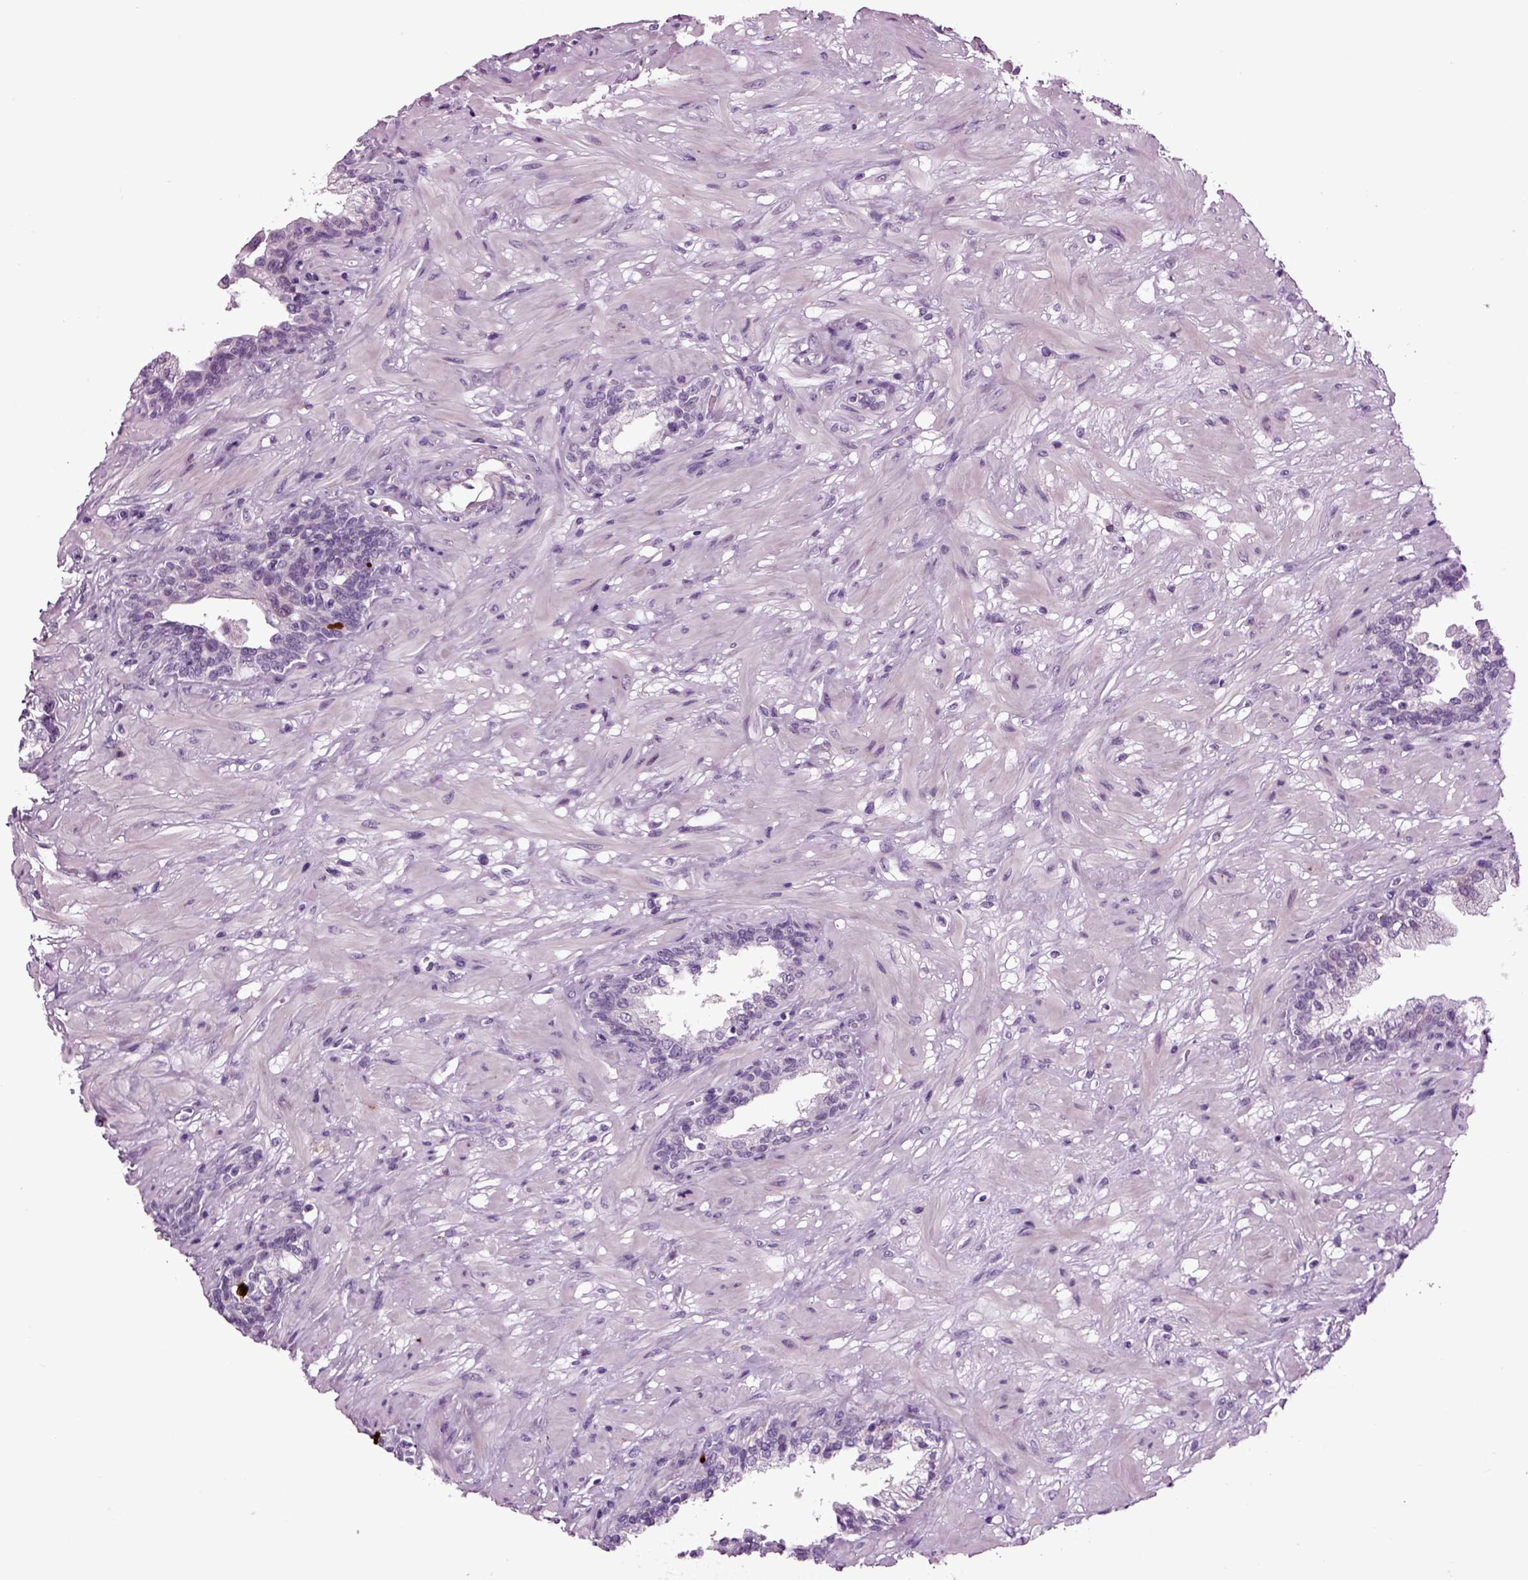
{"staining": {"intensity": "negative", "quantity": "none", "location": "none"}, "tissue": "prostate", "cell_type": "Glandular cells", "image_type": "normal", "snomed": [{"axis": "morphology", "description": "Normal tissue, NOS"}, {"axis": "topography", "description": "Prostate"}], "caption": "A photomicrograph of human prostate is negative for staining in glandular cells. The staining was performed using DAB (3,3'-diaminobenzidine) to visualize the protein expression in brown, while the nuclei were stained in blue with hematoxylin (Magnification: 20x).", "gene": "ARHGAP11A", "patient": {"sex": "male", "age": 63}}